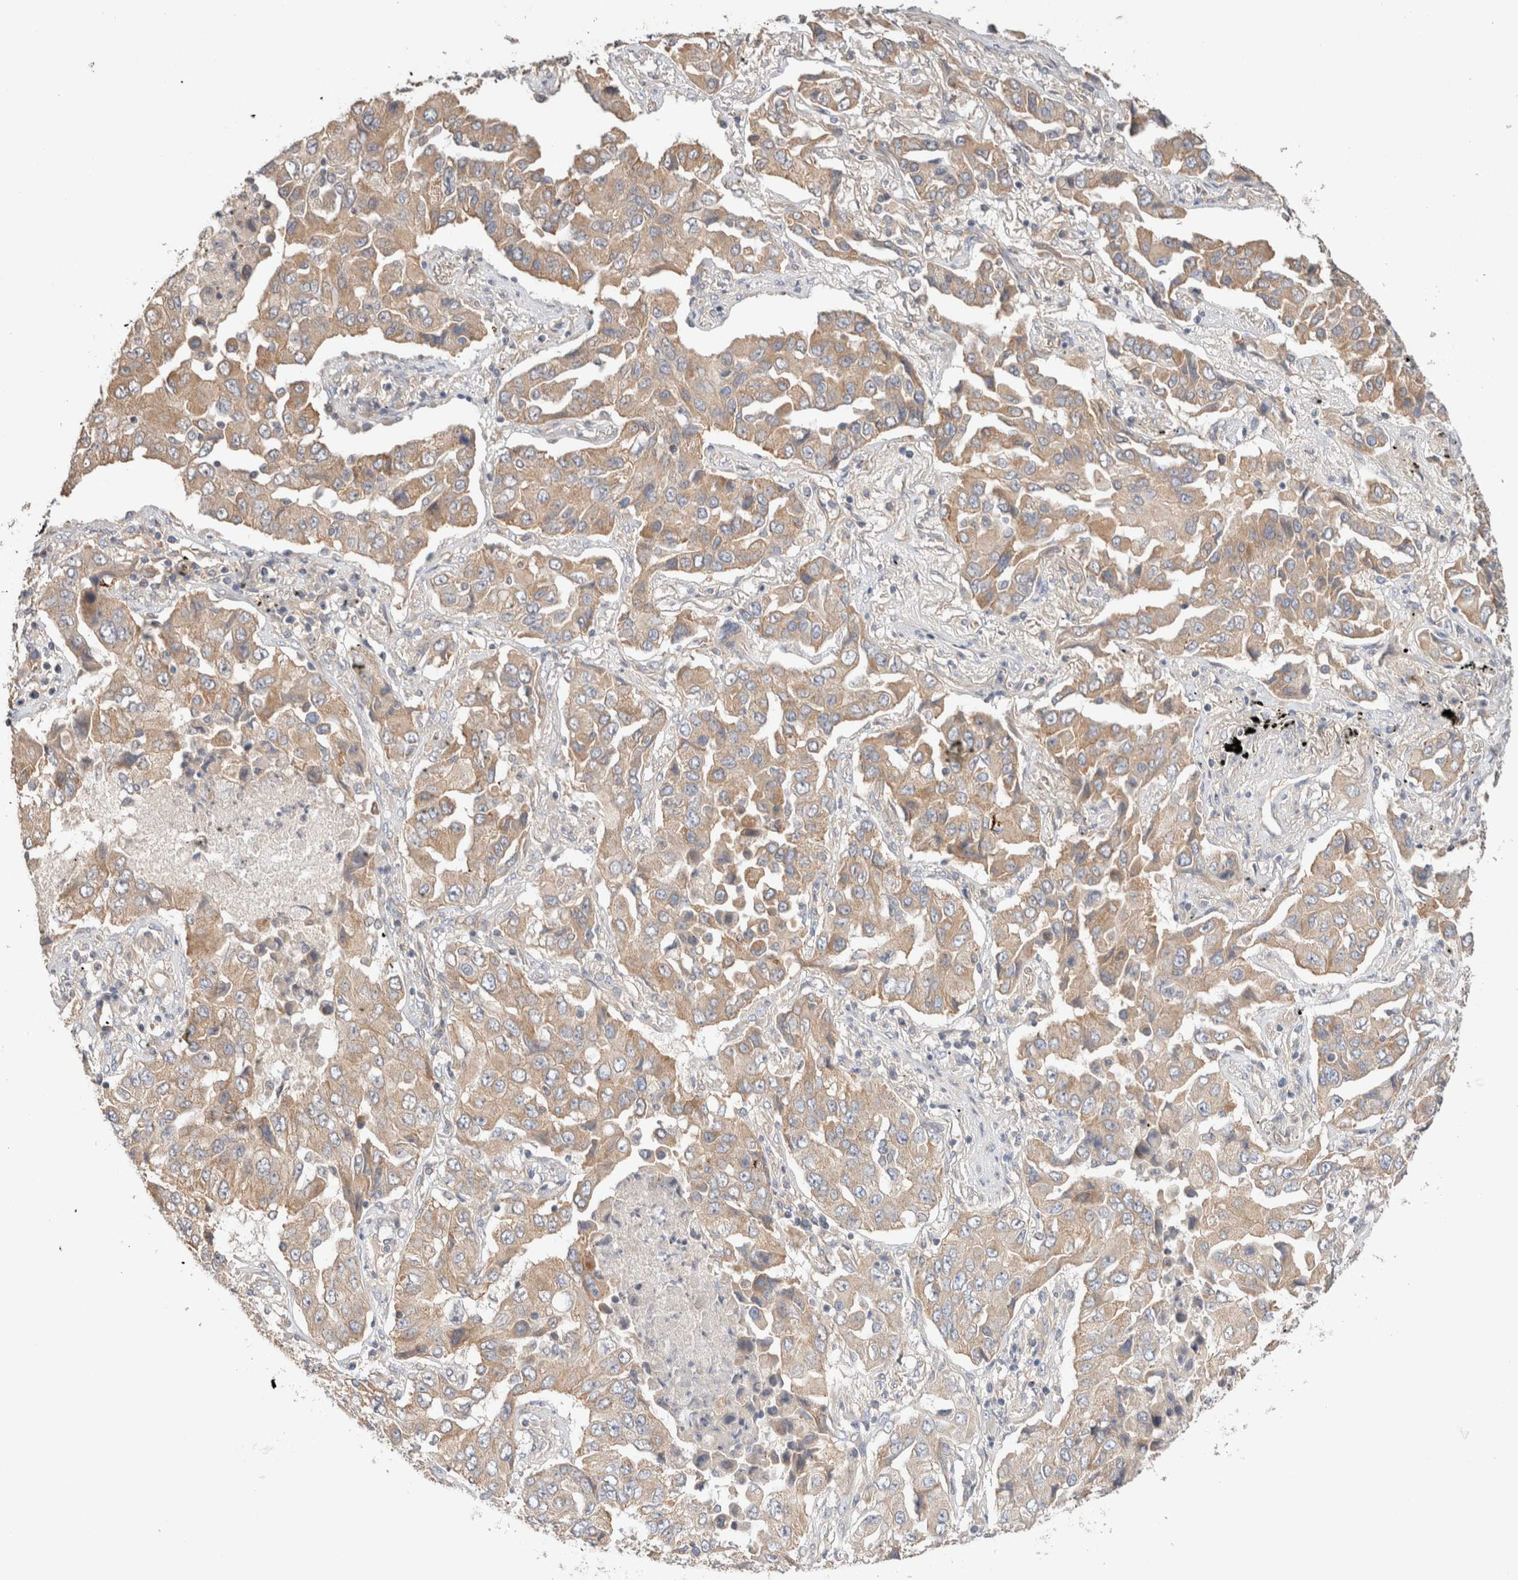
{"staining": {"intensity": "weak", "quantity": ">75%", "location": "cytoplasmic/membranous"}, "tissue": "lung cancer", "cell_type": "Tumor cells", "image_type": "cancer", "snomed": [{"axis": "morphology", "description": "Adenocarcinoma, NOS"}, {"axis": "topography", "description": "Lung"}], "caption": "This micrograph displays immunohistochemistry staining of human adenocarcinoma (lung), with low weak cytoplasmic/membranous positivity in approximately >75% of tumor cells.", "gene": "B3GNTL1", "patient": {"sex": "female", "age": 65}}